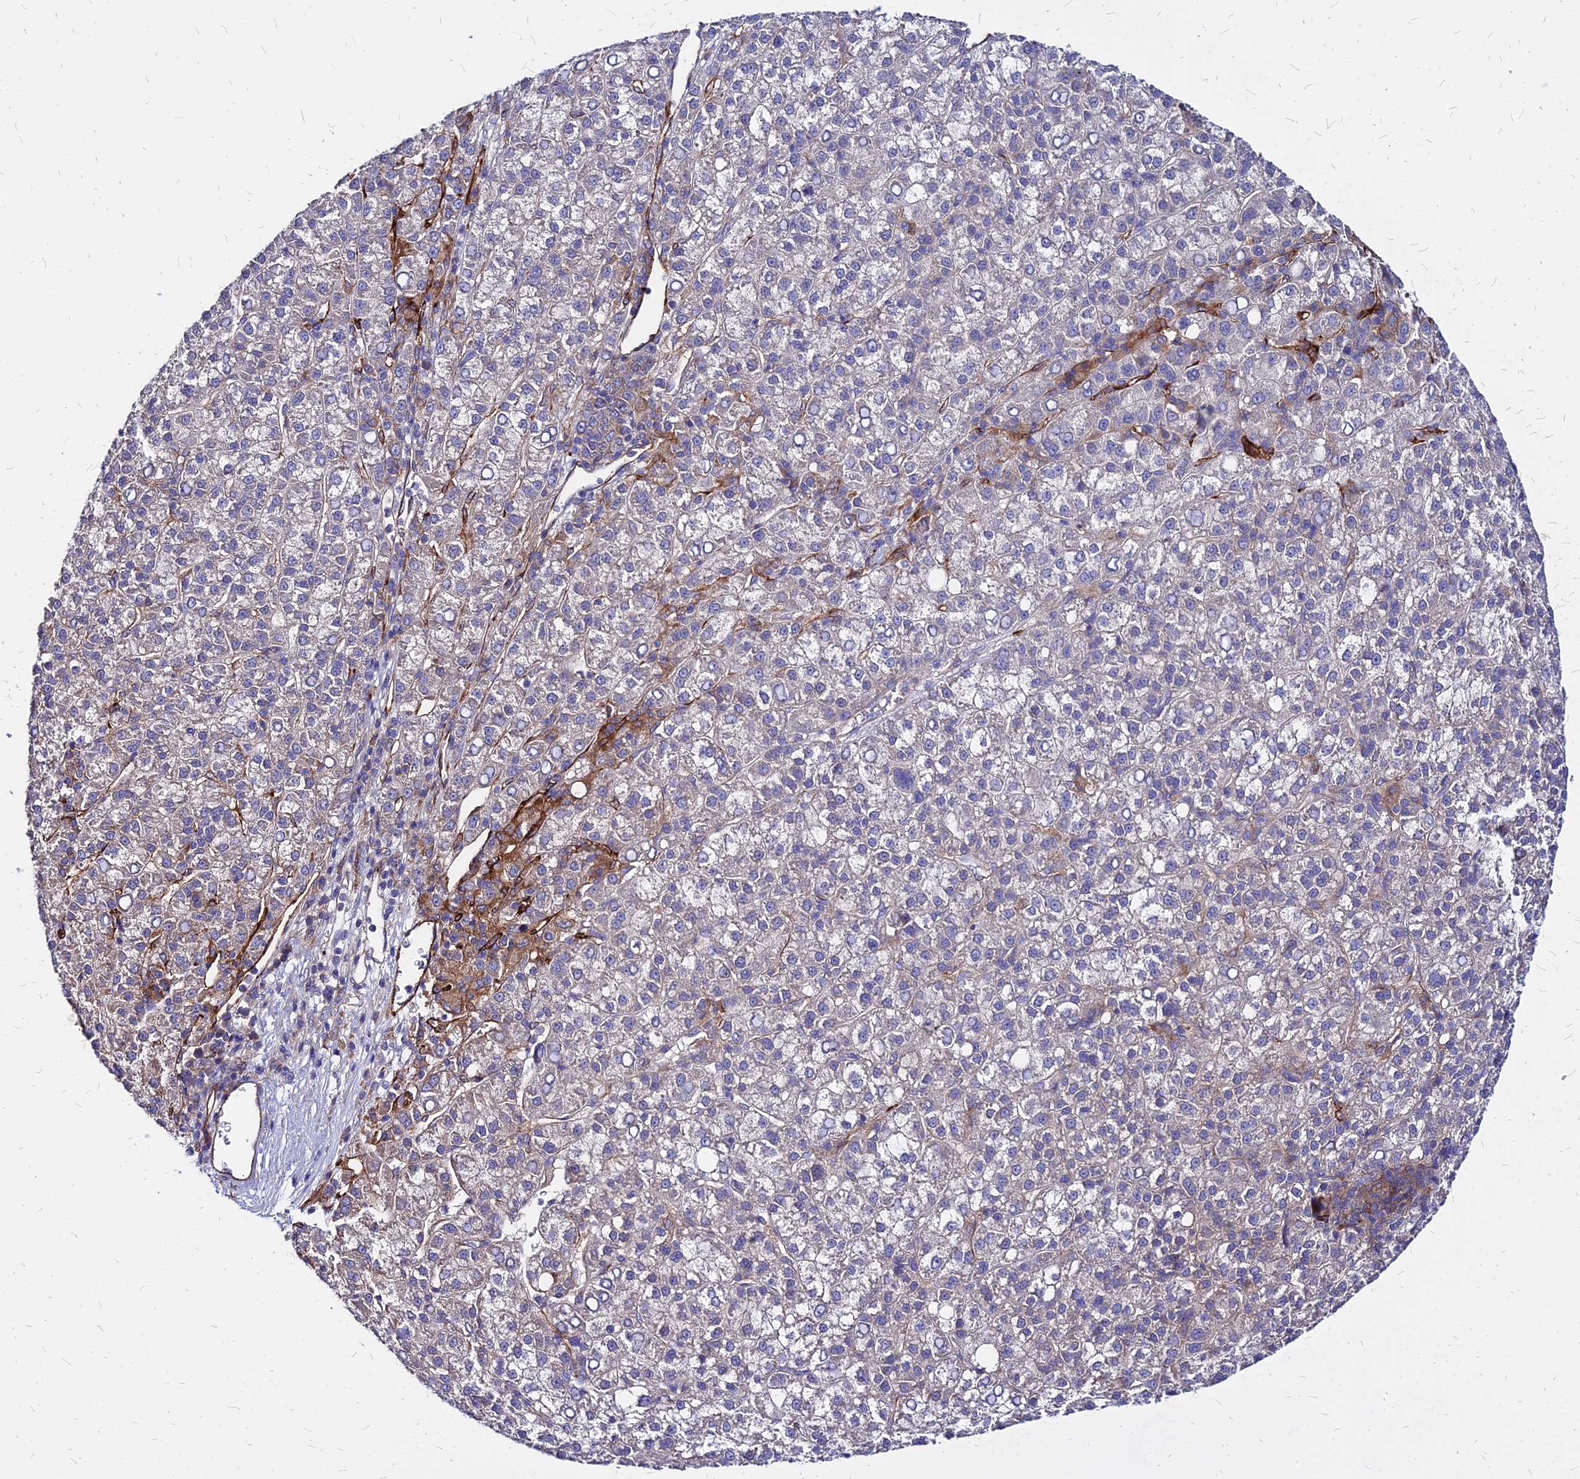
{"staining": {"intensity": "weak", "quantity": "<25%", "location": "cytoplasmic/membranous"}, "tissue": "liver cancer", "cell_type": "Tumor cells", "image_type": "cancer", "snomed": [{"axis": "morphology", "description": "Carcinoma, Hepatocellular, NOS"}, {"axis": "topography", "description": "Liver"}], "caption": "This photomicrograph is of liver cancer (hepatocellular carcinoma) stained with immunohistochemistry to label a protein in brown with the nuclei are counter-stained blue. There is no staining in tumor cells. The staining was performed using DAB (3,3'-diaminobenzidine) to visualize the protein expression in brown, while the nuclei were stained in blue with hematoxylin (Magnification: 20x).", "gene": "COMMD10", "patient": {"sex": "female", "age": 58}}